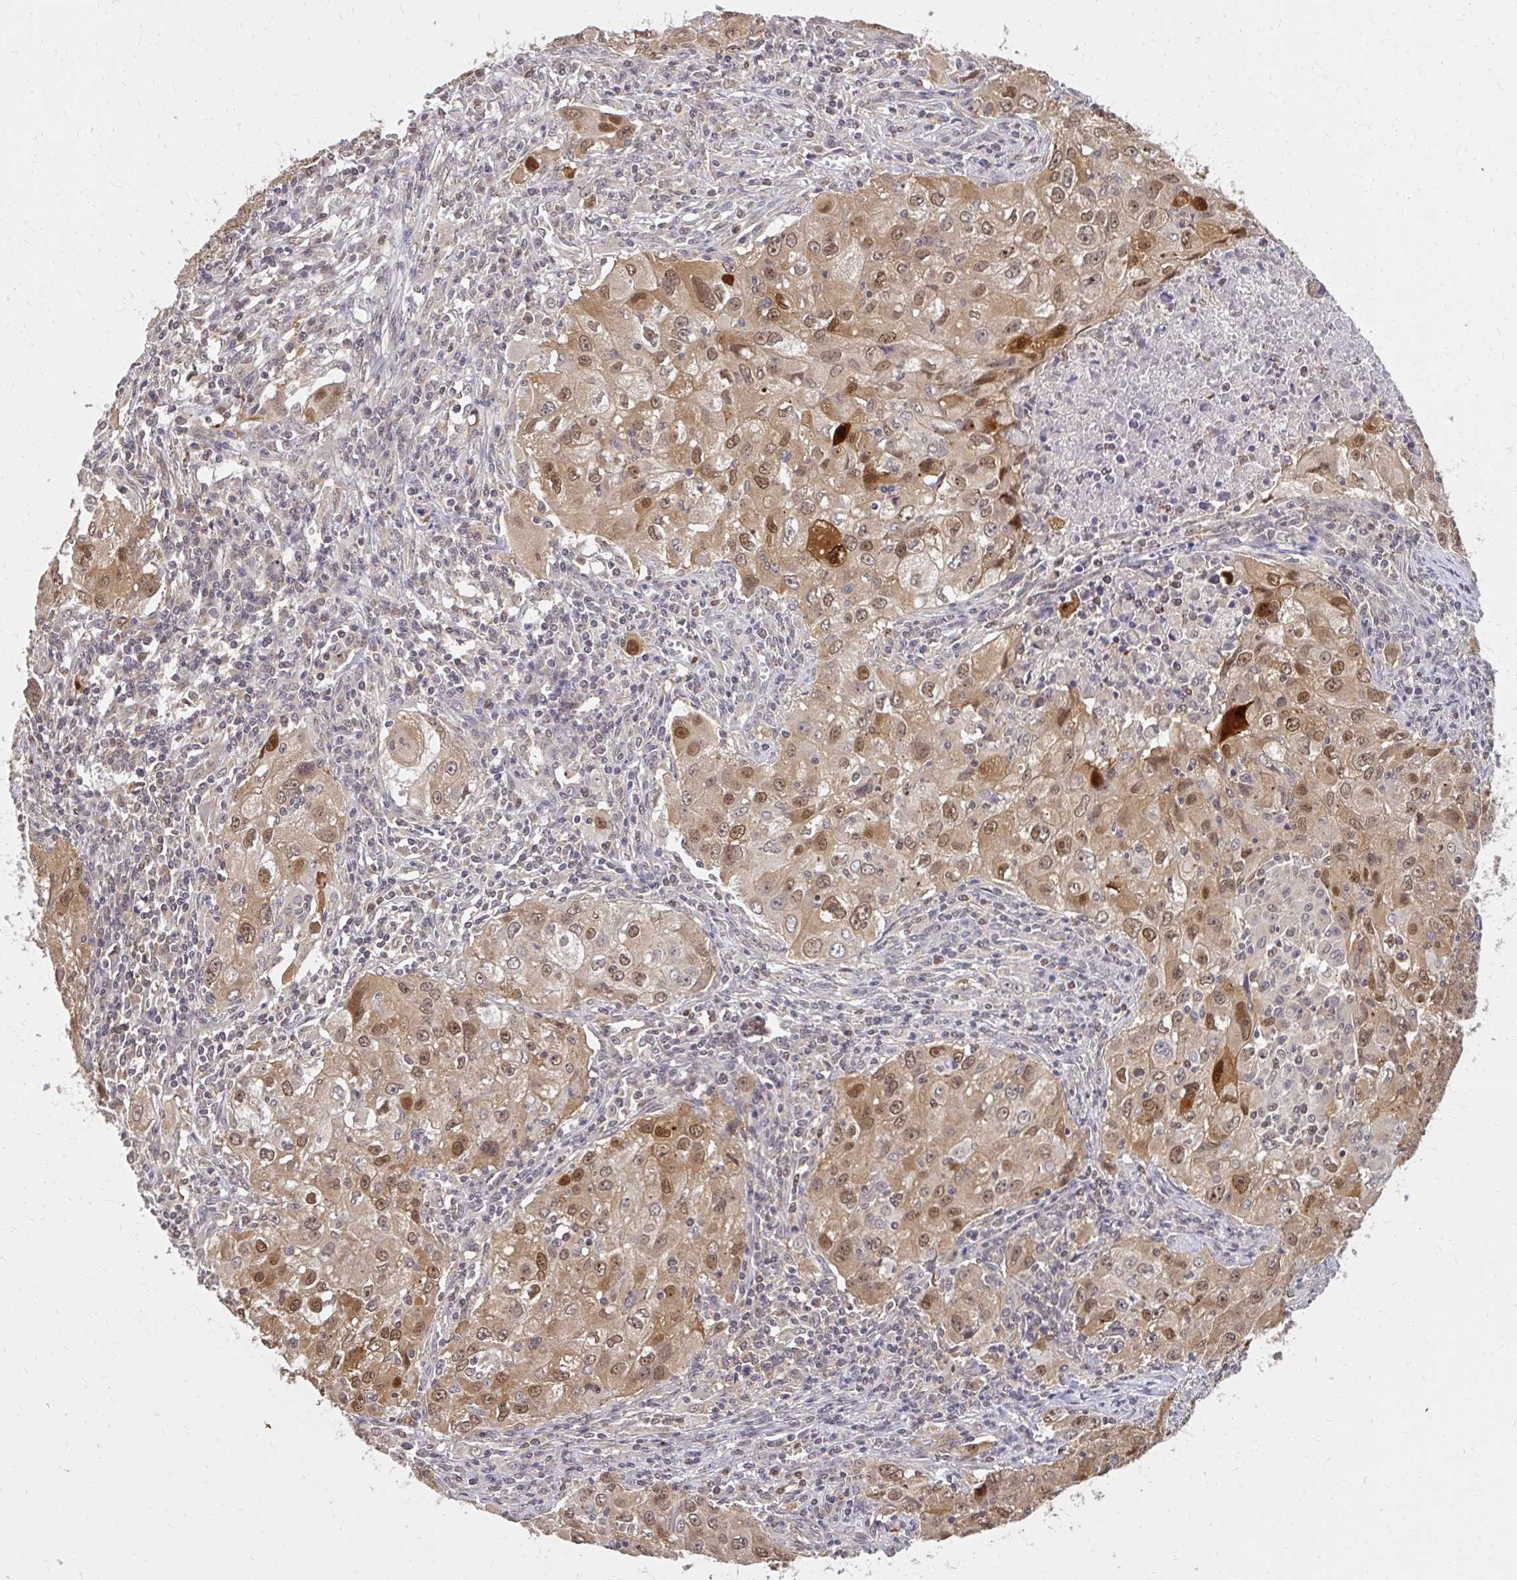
{"staining": {"intensity": "moderate", "quantity": ">75%", "location": "cytoplasmic/membranous,nuclear"}, "tissue": "lung cancer", "cell_type": "Tumor cells", "image_type": "cancer", "snomed": [{"axis": "morphology", "description": "Adenocarcinoma, NOS"}, {"axis": "morphology", "description": "Adenocarcinoma, metastatic, NOS"}, {"axis": "topography", "description": "Lymph node"}, {"axis": "topography", "description": "Lung"}], "caption": "This micrograph shows lung metastatic adenocarcinoma stained with immunohistochemistry (IHC) to label a protein in brown. The cytoplasmic/membranous and nuclear of tumor cells show moderate positivity for the protein. Nuclei are counter-stained blue.", "gene": "LARS2", "patient": {"sex": "female", "age": 42}}